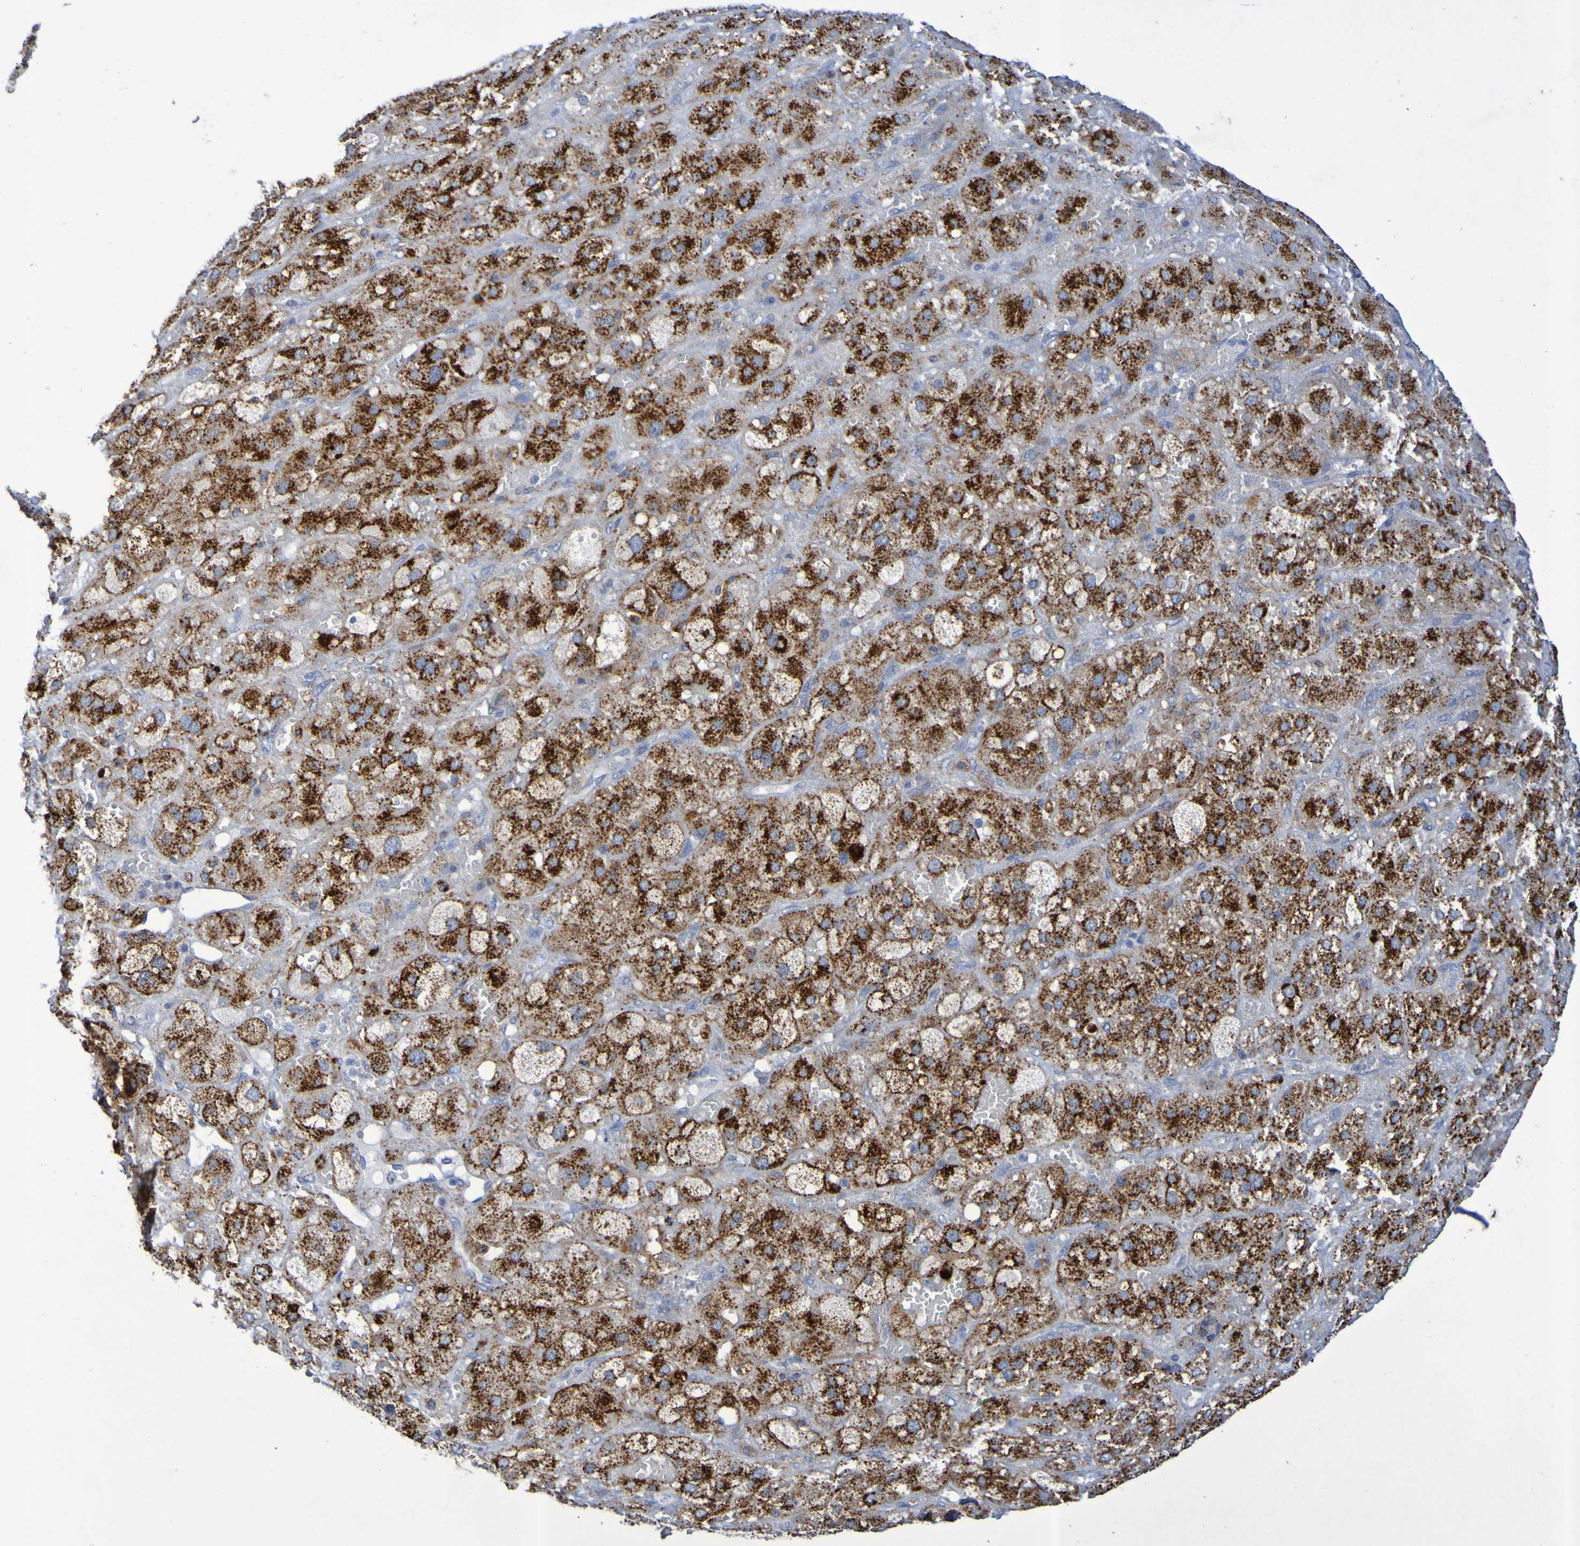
{"staining": {"intensity": "strong", "quantity": ">75%", "location": "cytoplasmic/membranous"}, "tissue": "adrenal gland", "cell_type": "Glandular cells", "image_type": "normal", "snomed": [{"axis": "morphology", "description": "Normal tissue, NOS"}, {"axis": "topography", "description": "Adrenal gland"}], "caption": "Immunohistochemistry (IHC) staining of normal adrenal gland, which shows high levels of strong cytoplasmic/membranous positivity in about >75% of glandular cells indicating strong cytoplasmic/membranous protein expression. The staining was performed using DAB (3,3'-diaminobenzidine) (brown) for protein detection and nuclei were counterstained in hematoxylin (blue).", "gene": "TPH1", "patient": {"sex": "female", "age": 47}}